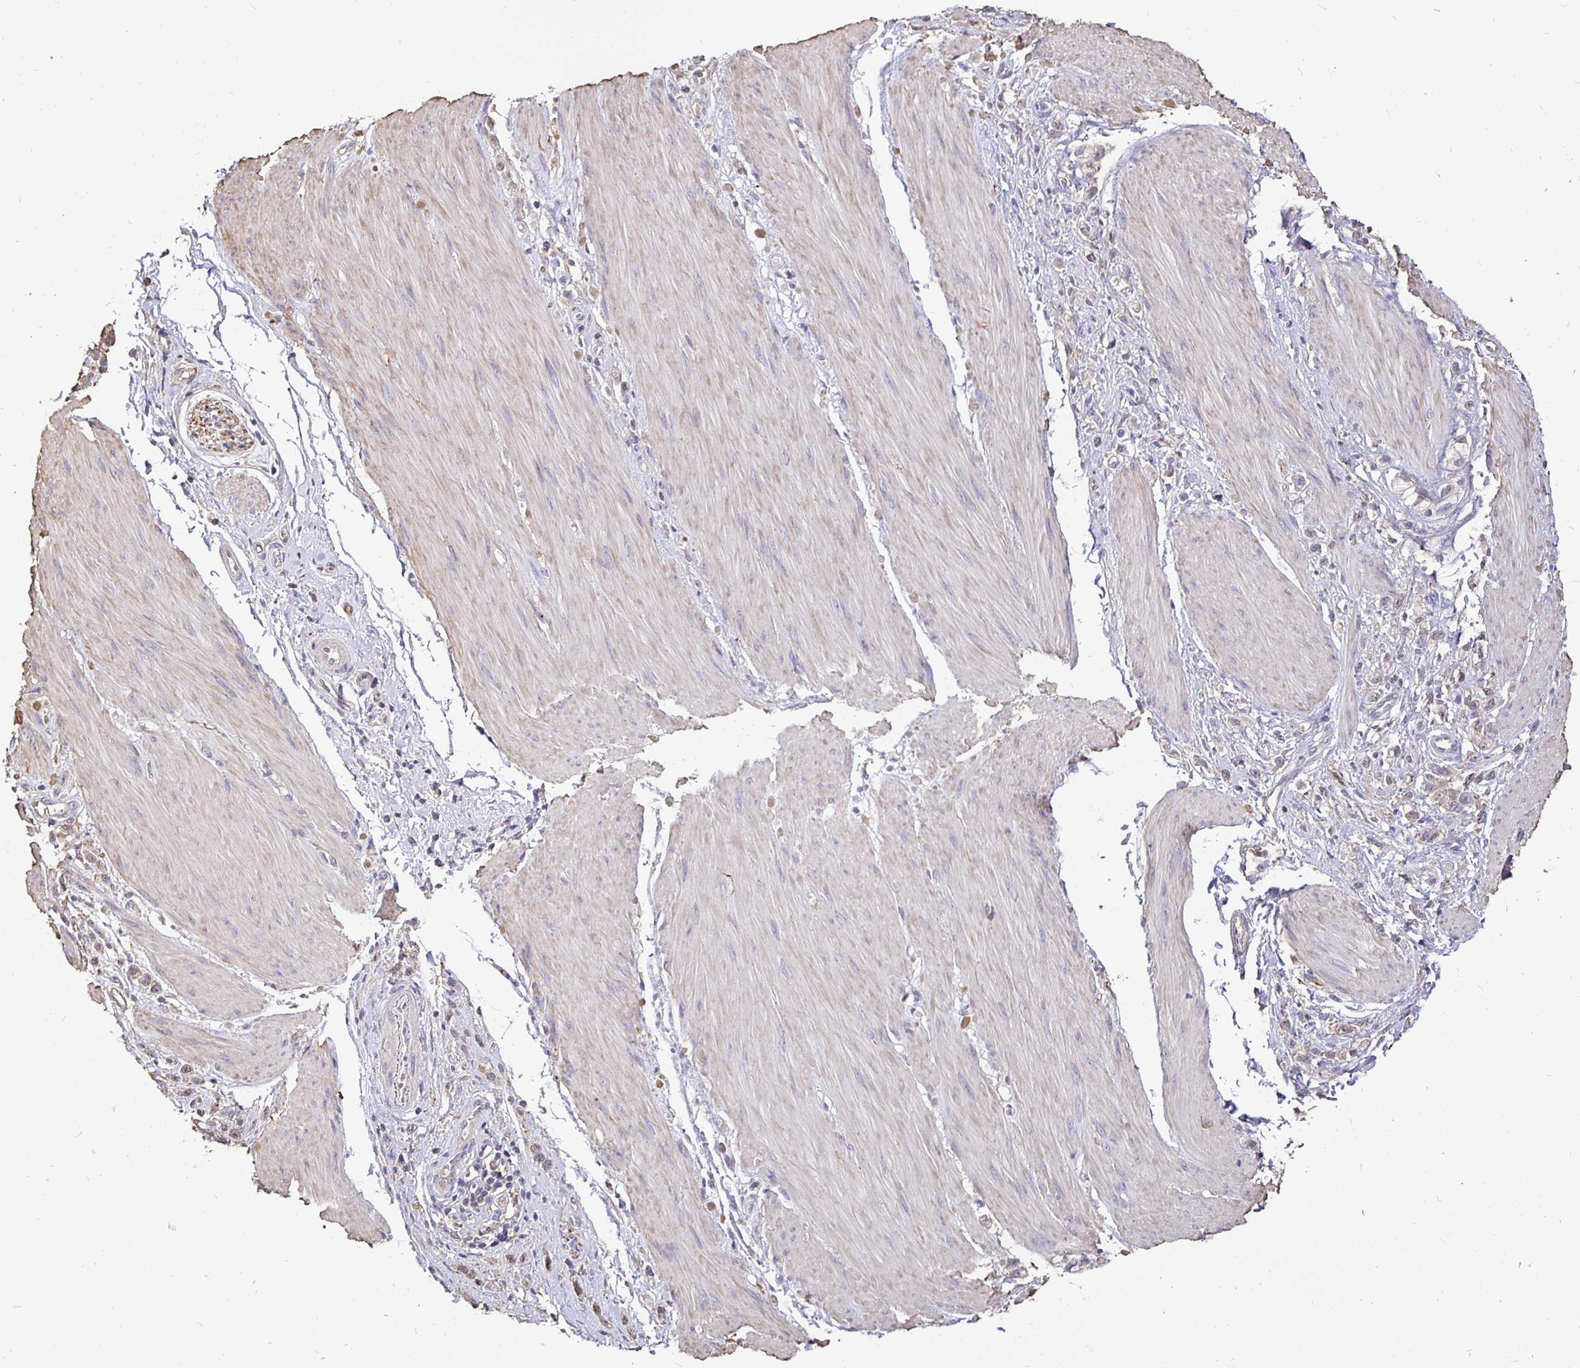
{"staining": {"intensity": "negative", "quantity": "none", "location": "none"}, "tissue": "stomach cancer", "cell_type": "Tumor cells", "image_type": "cancer", "snomed": [{"axis": "morphology", "description": "Adenocarcinoma, NOS"}, {"axis": "topography", "description": "Stomach"}], "caption": "There is no significant staining in tumor cells of adenocarcinoma (stomach).", "gene": "MAPK8IP3", "patient": {"sex": "female", "age": 65}}